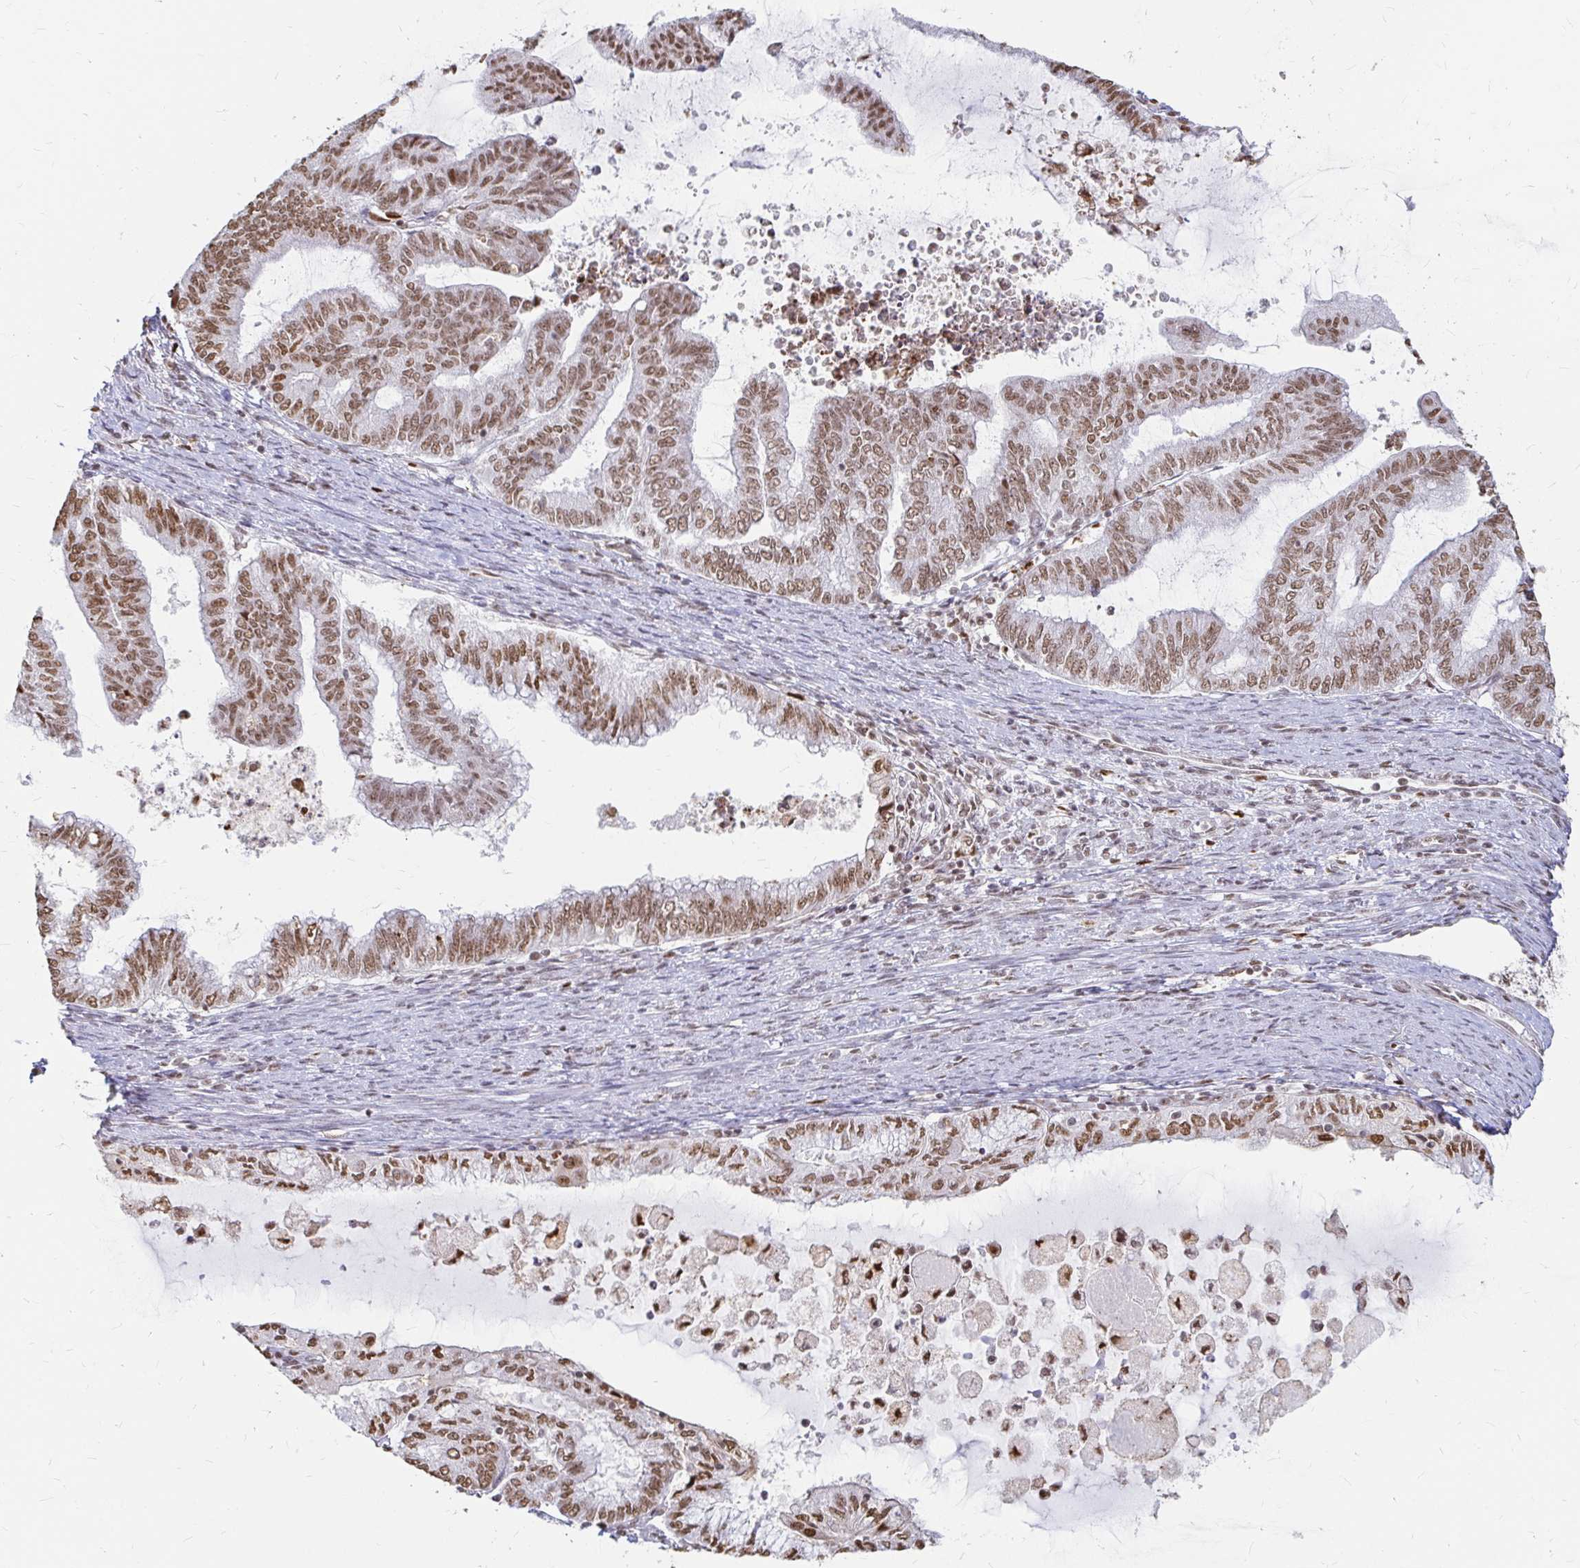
{"staining": {"intensity": "strong", "quantity": ">75%", "location": "nuclear"}, "tissue": "endometrial cancer", "cell_type": "Tumor cells", "image_type": "cancer", "snomed": [{"axis": "morphology", "description": "Adenocarcinoma, NOS"}, {"axis": "topography", "description": "Endometrium"}], "caption": "The image shows immunohistochemical staining of adenocarcinoma (endometrial). There is strong nuclear positivity is appreciated in about >75% of tumor cells.", "gene": "HNRNPU", "patient": {"sex": "female", "age": 79}}